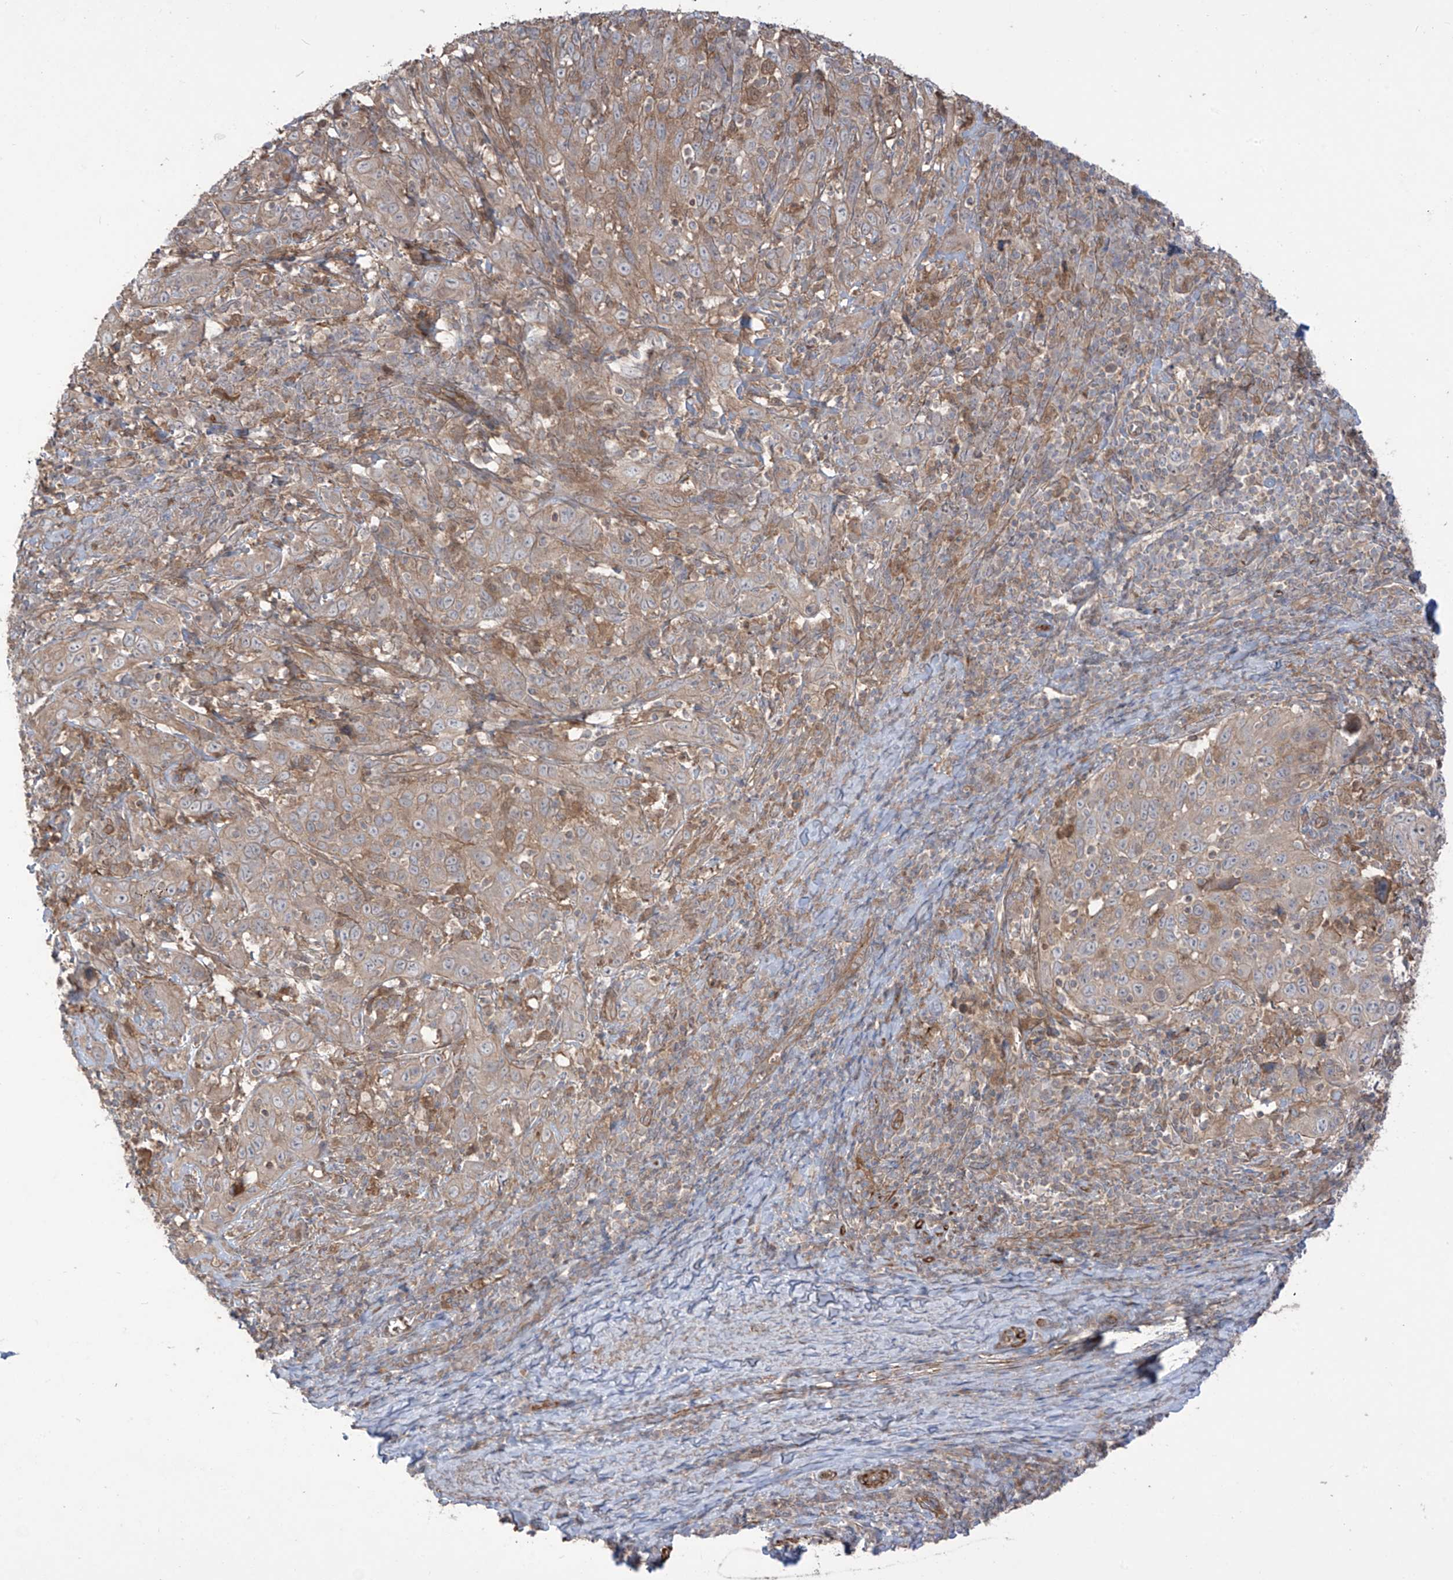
{"staining": {"intensity": "weak", "quantity": ">75%", "location": "cytoplasmic/membranous"}, "tissue": "cervical cancer", "cell_type": "Tumor cells", "image_type": "cancer", "snomed": [{"axis": "morphology", "description": "Squamous cell carcinoma, NOS"}, {"axis": "topography", "description": "Cervix"}], "caption": "IHC (DAB) staining of cervical squamous cell carcinoma shows weak cytoplasmic/membranous protein expression in approximately >75% of tumor cells. (IHC, brightfield microscopy, high magnification).", "gene": "TRMU", "patient": {"sex": "female", "age": 46}}